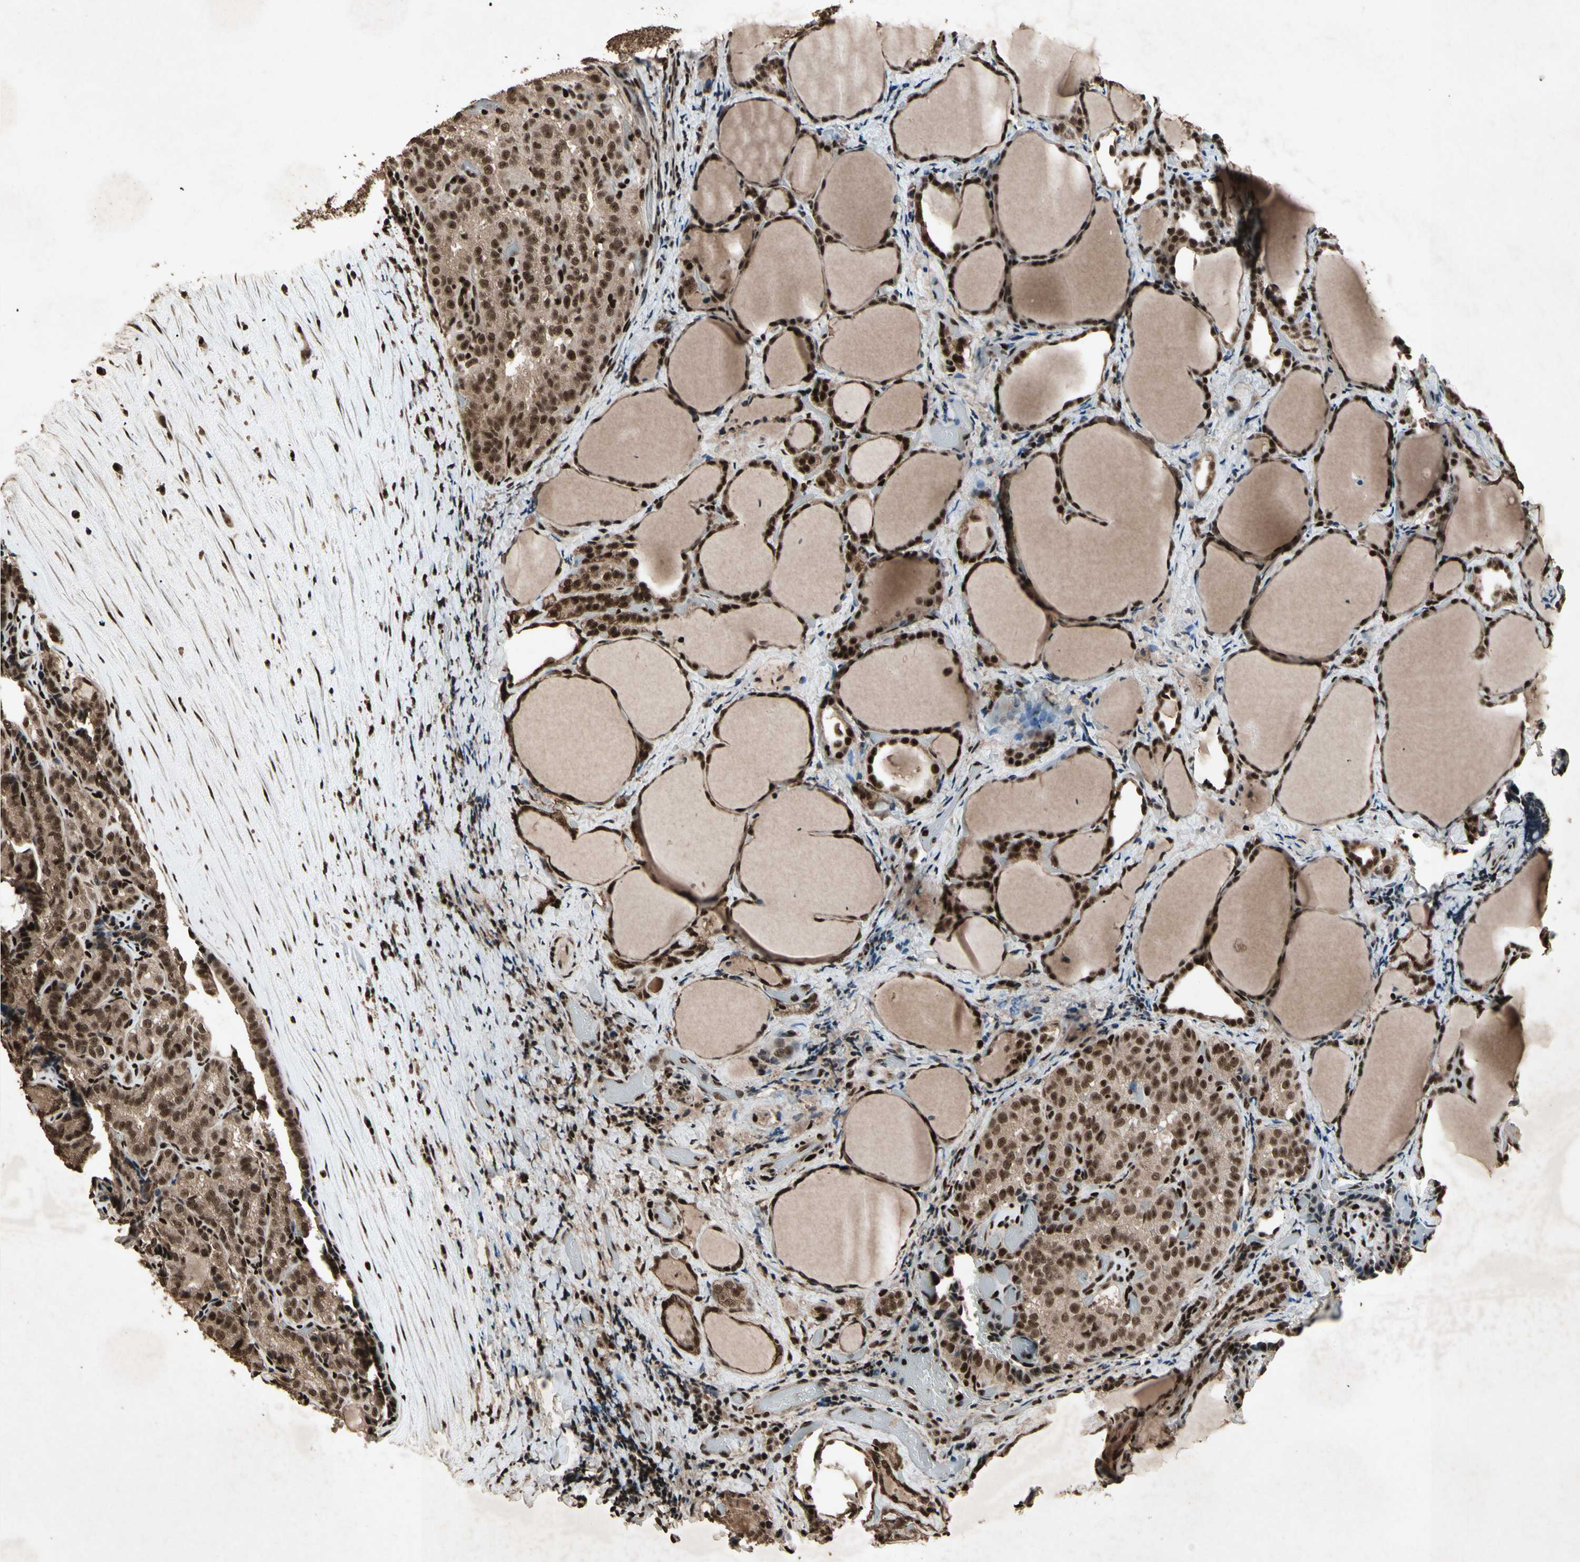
{"staining": {"intensity": "moderate", "quantity": ">75%", "location": "cytoplasmic/membranous,nuclear"}, "tissue": "thyroid cancer", "cell_type": "Tumor cells", "image_type": "cancer", "snomed": [{"axis": "morphology", "description": "Normal tissue, NOS"}, {"axis": "morphology", "description": "Papillary adenocarcinoma, NOS"}, {"axis": "topography", "description": "Thyroid gland"}], "caption": "Tumor cells reveal medium levels of moderate cytoplasmic/membranous and nuclear expression in approximately >75% of cells in human thyroid cancer (papillary adenocarcinoma).", "gene": "TBX2", "patient": {"sex": "female", "age": 30}}